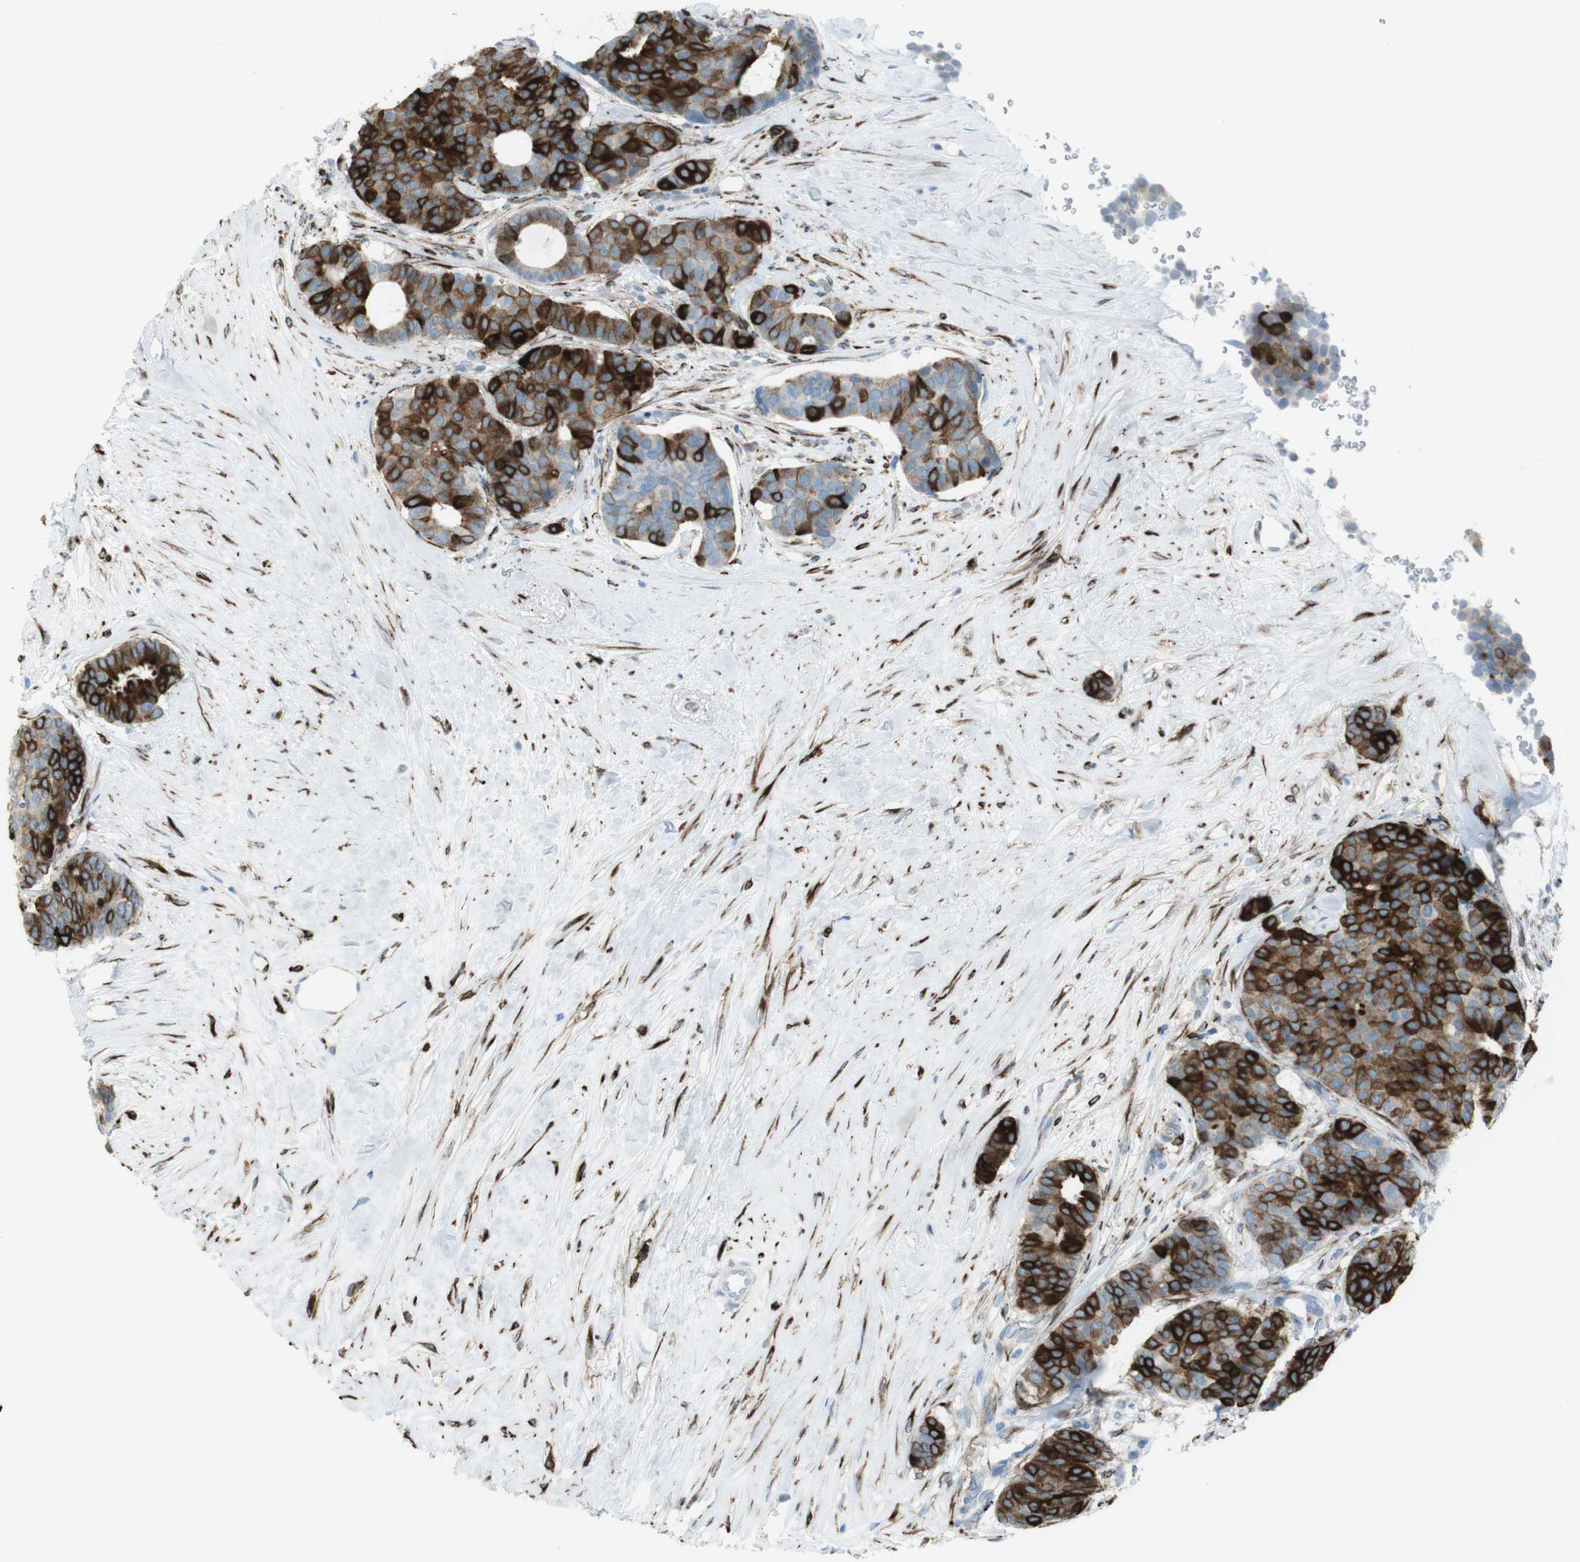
{"staining": {"intensity": "strong", "quantity": ">75%", "location": "cytoplasmic/membranous"}, "tissue": "breast cancer", "cell_type": "Tumor cells", "image_type": "cancer", "snomed": [{"axis": "morphology", "description": "Duct carcinoma"}, {"axis": "topography", "description": "Breast"}], "caption": "High-power microscopy captured an IHC histopathology image of breast invasive ductal carcinoma, revealing strong cytoplasmic/membranous staining in approximately >75% of tumor cells.", "gene": "TUBB2A", "patient": {"sex": "female", "age": 75}}